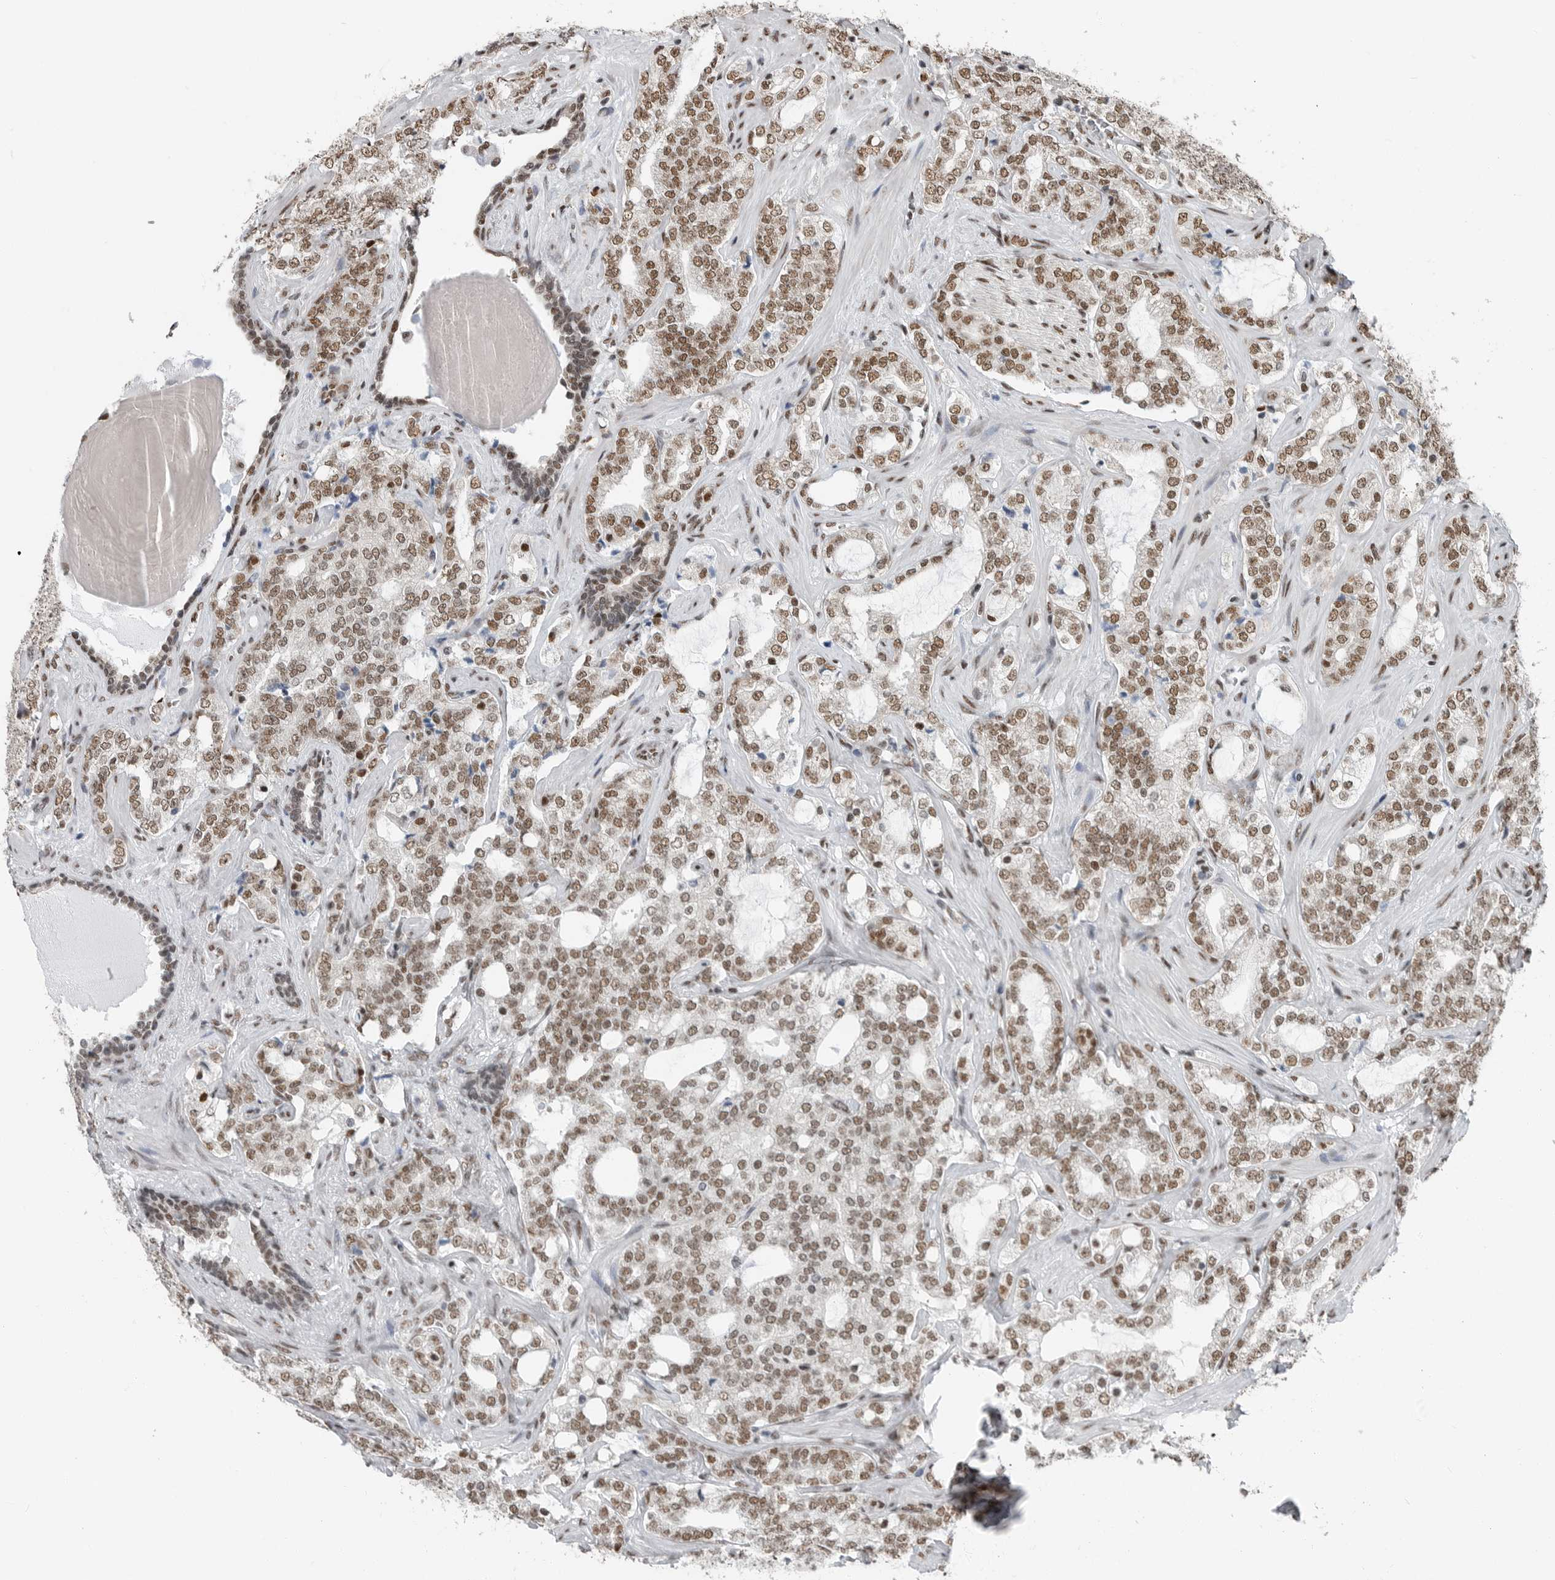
{"staining": {"intensity": "moderate", "quantity": ">75%", "location": "nuclear"}, "tissue": "prostate cancer", "cell_type": "Tumor cells", "image_type": "cancer", "snomed": [{"axis": "morphology", "description": "Adenocarcinoma, High grade"}, {"axis": "topography", "description": "Prostate"}], "caption": "Immunohistochemistry of human prostate adenocarcinoma (high-grade) displays medium levels of moderate nuclear positivity in about >75% of tumor cells. The staining is performed using DAB brown chromogen to label protein expression. The nuclei are counter-stained blue using hematoxylin.", "gene": "BLZF1", "patient": {"sex": "male", "age": 64}}